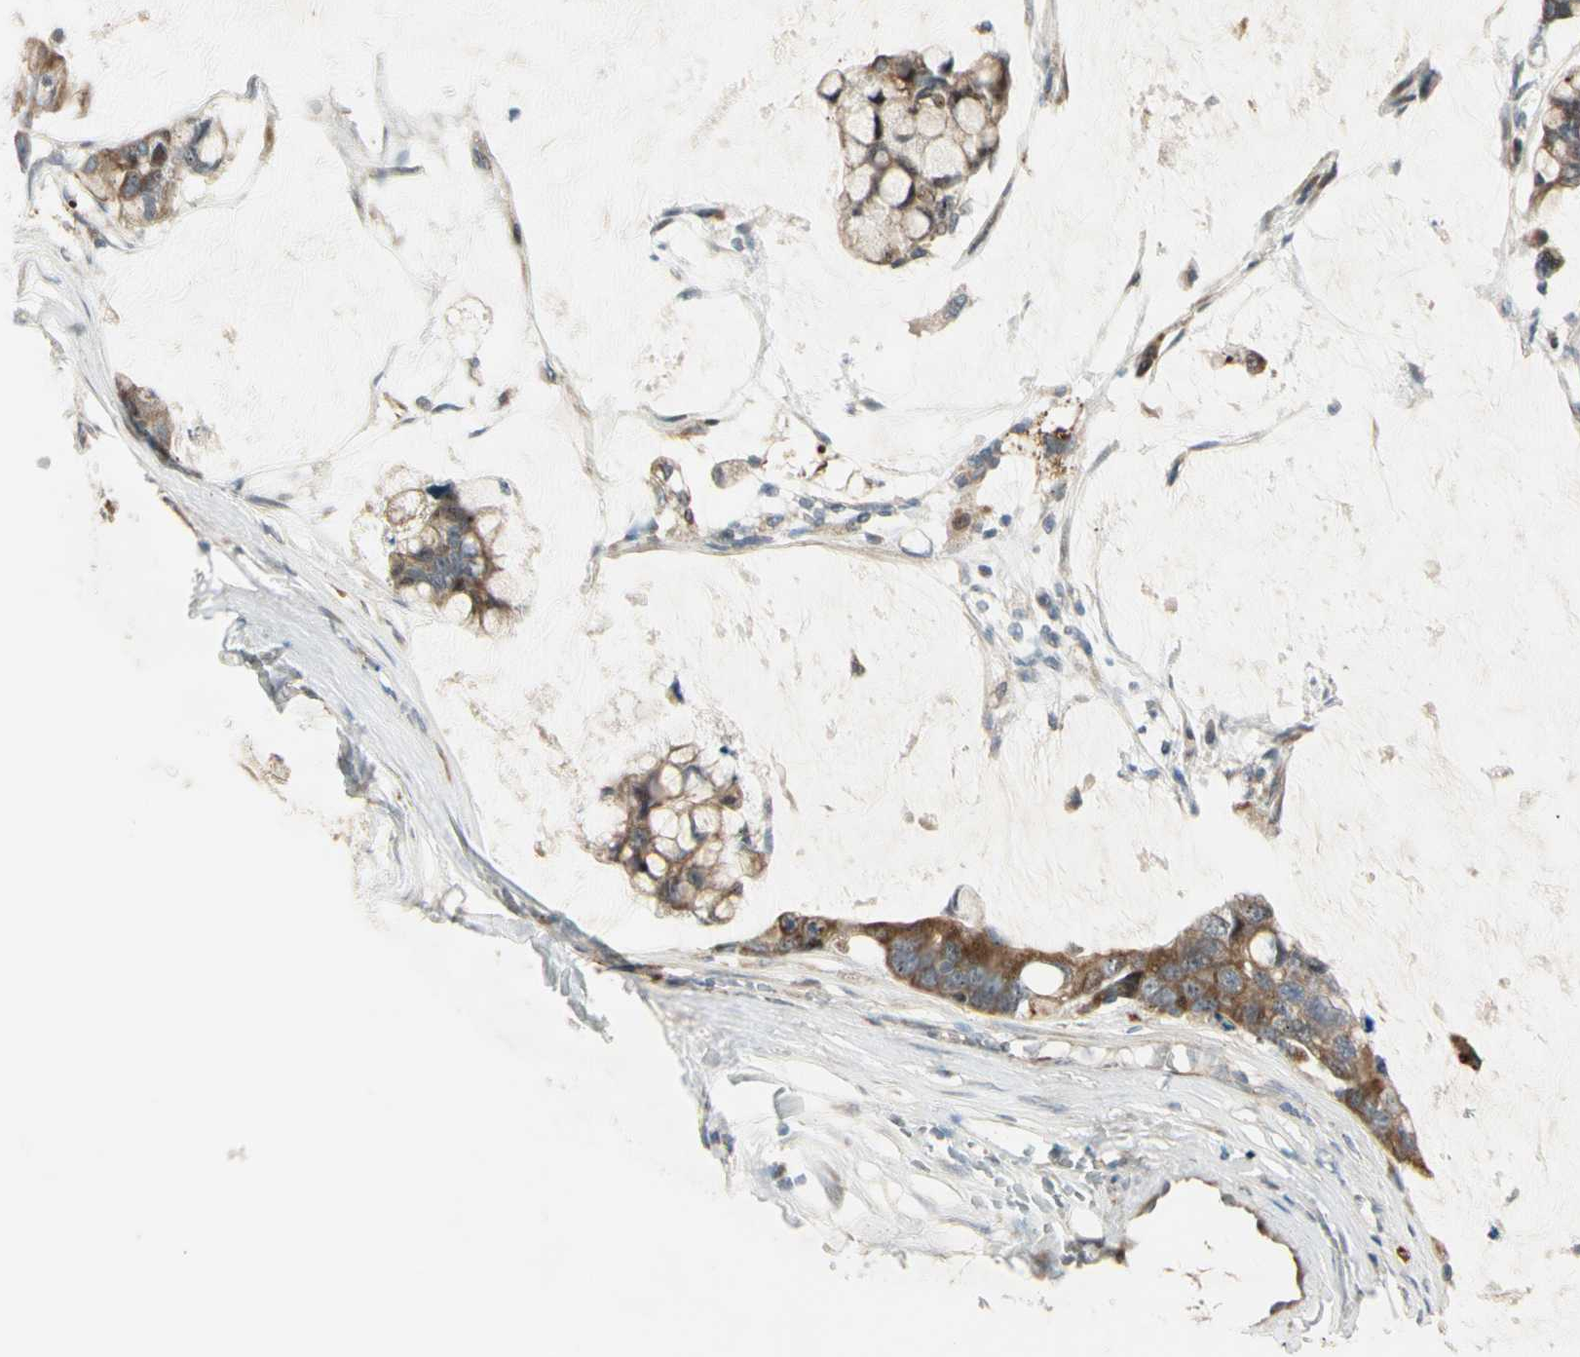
{"staining": {"intensity": "moderate", "quantity": "25%-75%", "location": "cytoplasmic/membranous"}, "tissue": "stomach cancer", "cell_type": "Tumor cells", "image_type": "cancer", "snomed": [{"axis": "morphology", "description": "Adenocarcinoma, NOS"}, {"axis": "topography", "description": "Stomach, lower"}], "caption": "Stomach adenocarcinoma stained with a protein marker exhibits moderate staining in tumor cells.", "gene": "NDFIP1", "patient": {"sex": "male", "age": 84}}